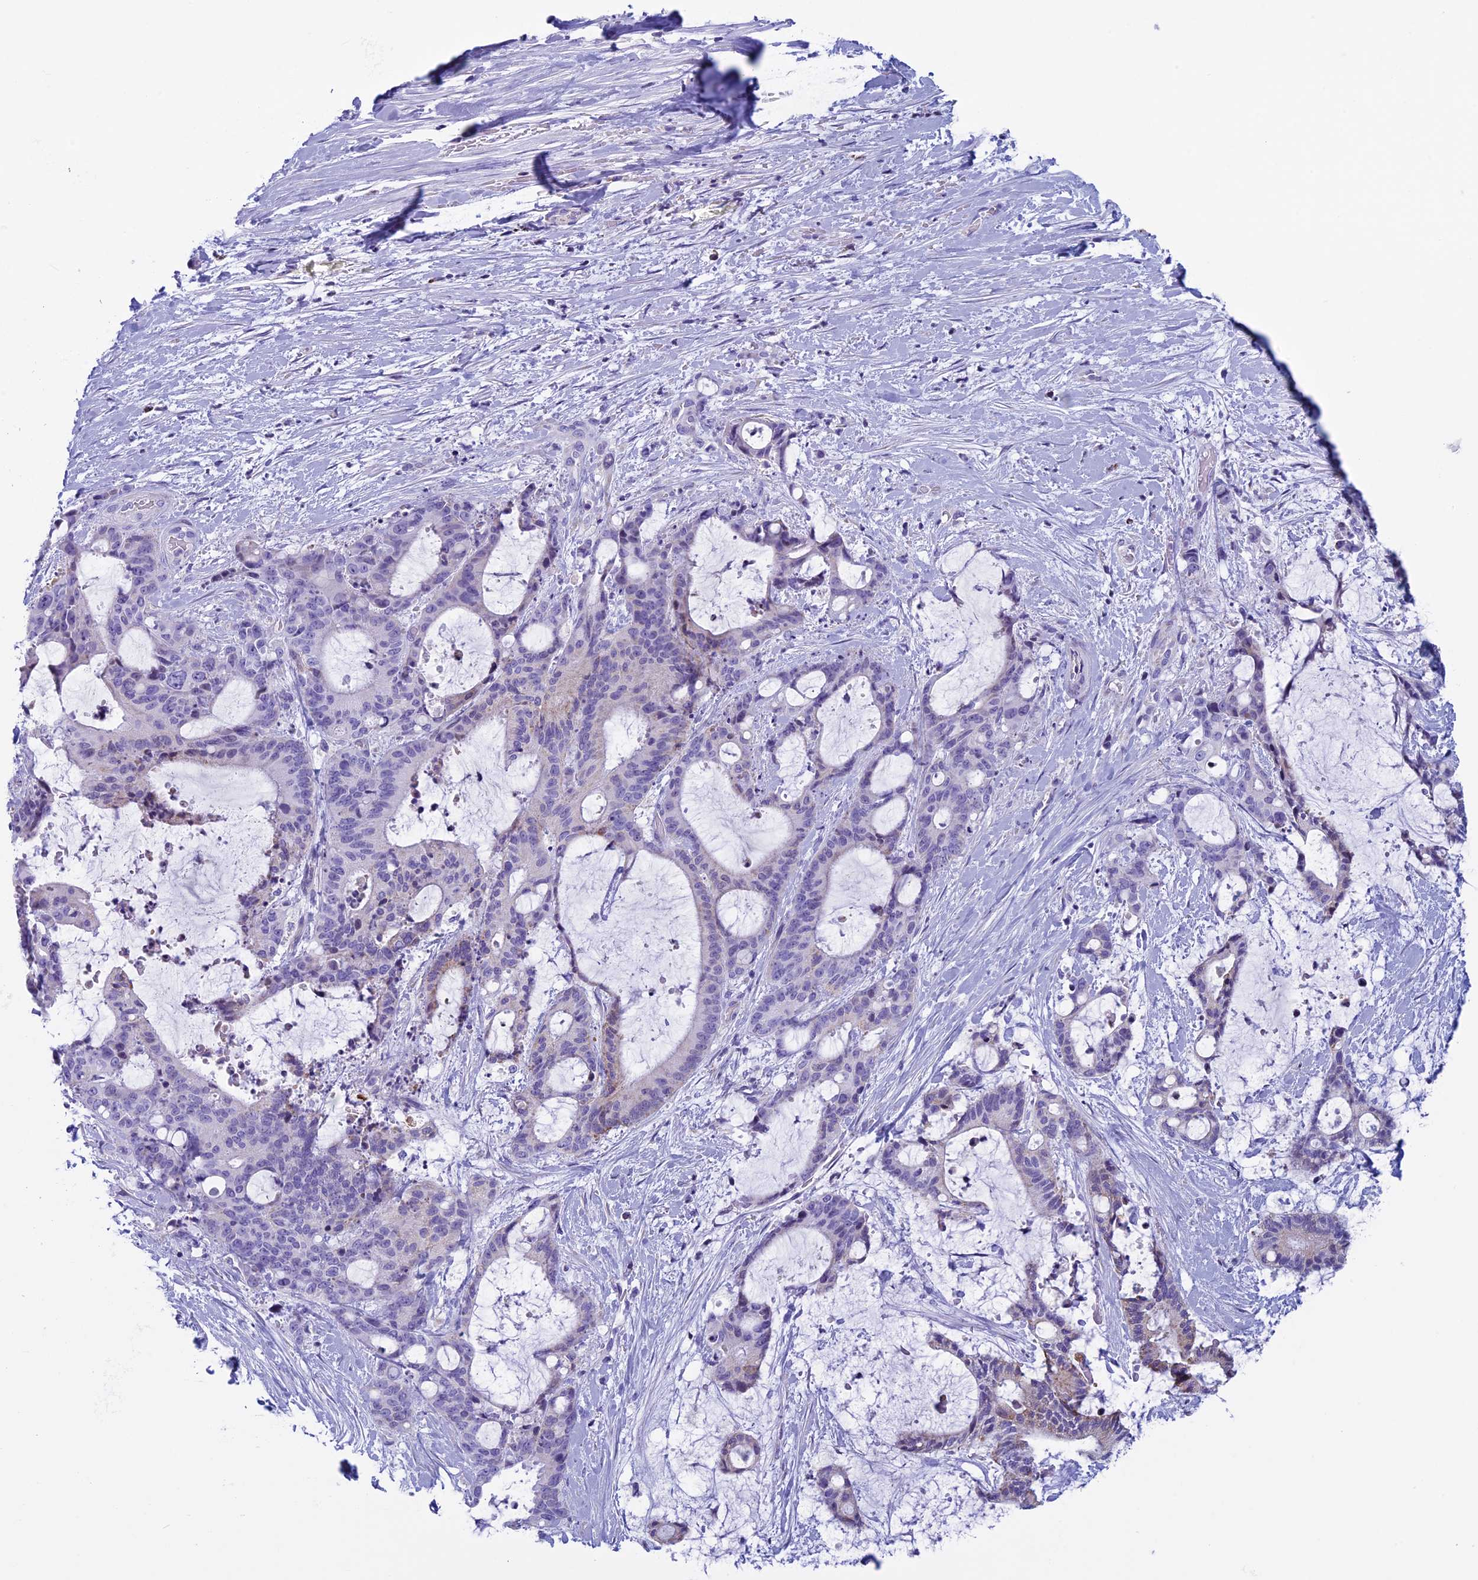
{"staining": {"intensity": "negative", "quantity": "none", "location": "none"}, "tissue": "liver cancer", "cell_type": "Tumor cells", "image_type": "cancer", "snomed": [{"axis": "morphology", "description": "Normal tissue, NOS"}, {"axis": "morphology", "description": "Cholangiocarcinoma"}, {"axis": "topography", "description": "Liver"}, {"axis": "topography", "description": "Peripheral nerve tissue"}], "caption": "IHC photomicrograph of neoplastic tissue: liver cancer (cholangiocarcinoma) stained with DAB (3,3'-diaminobenzidine) exhibits no significant protein positivity in tumor cells.", "gene": "ZNF563", "patient": {"sex": "female", "age": 73}}